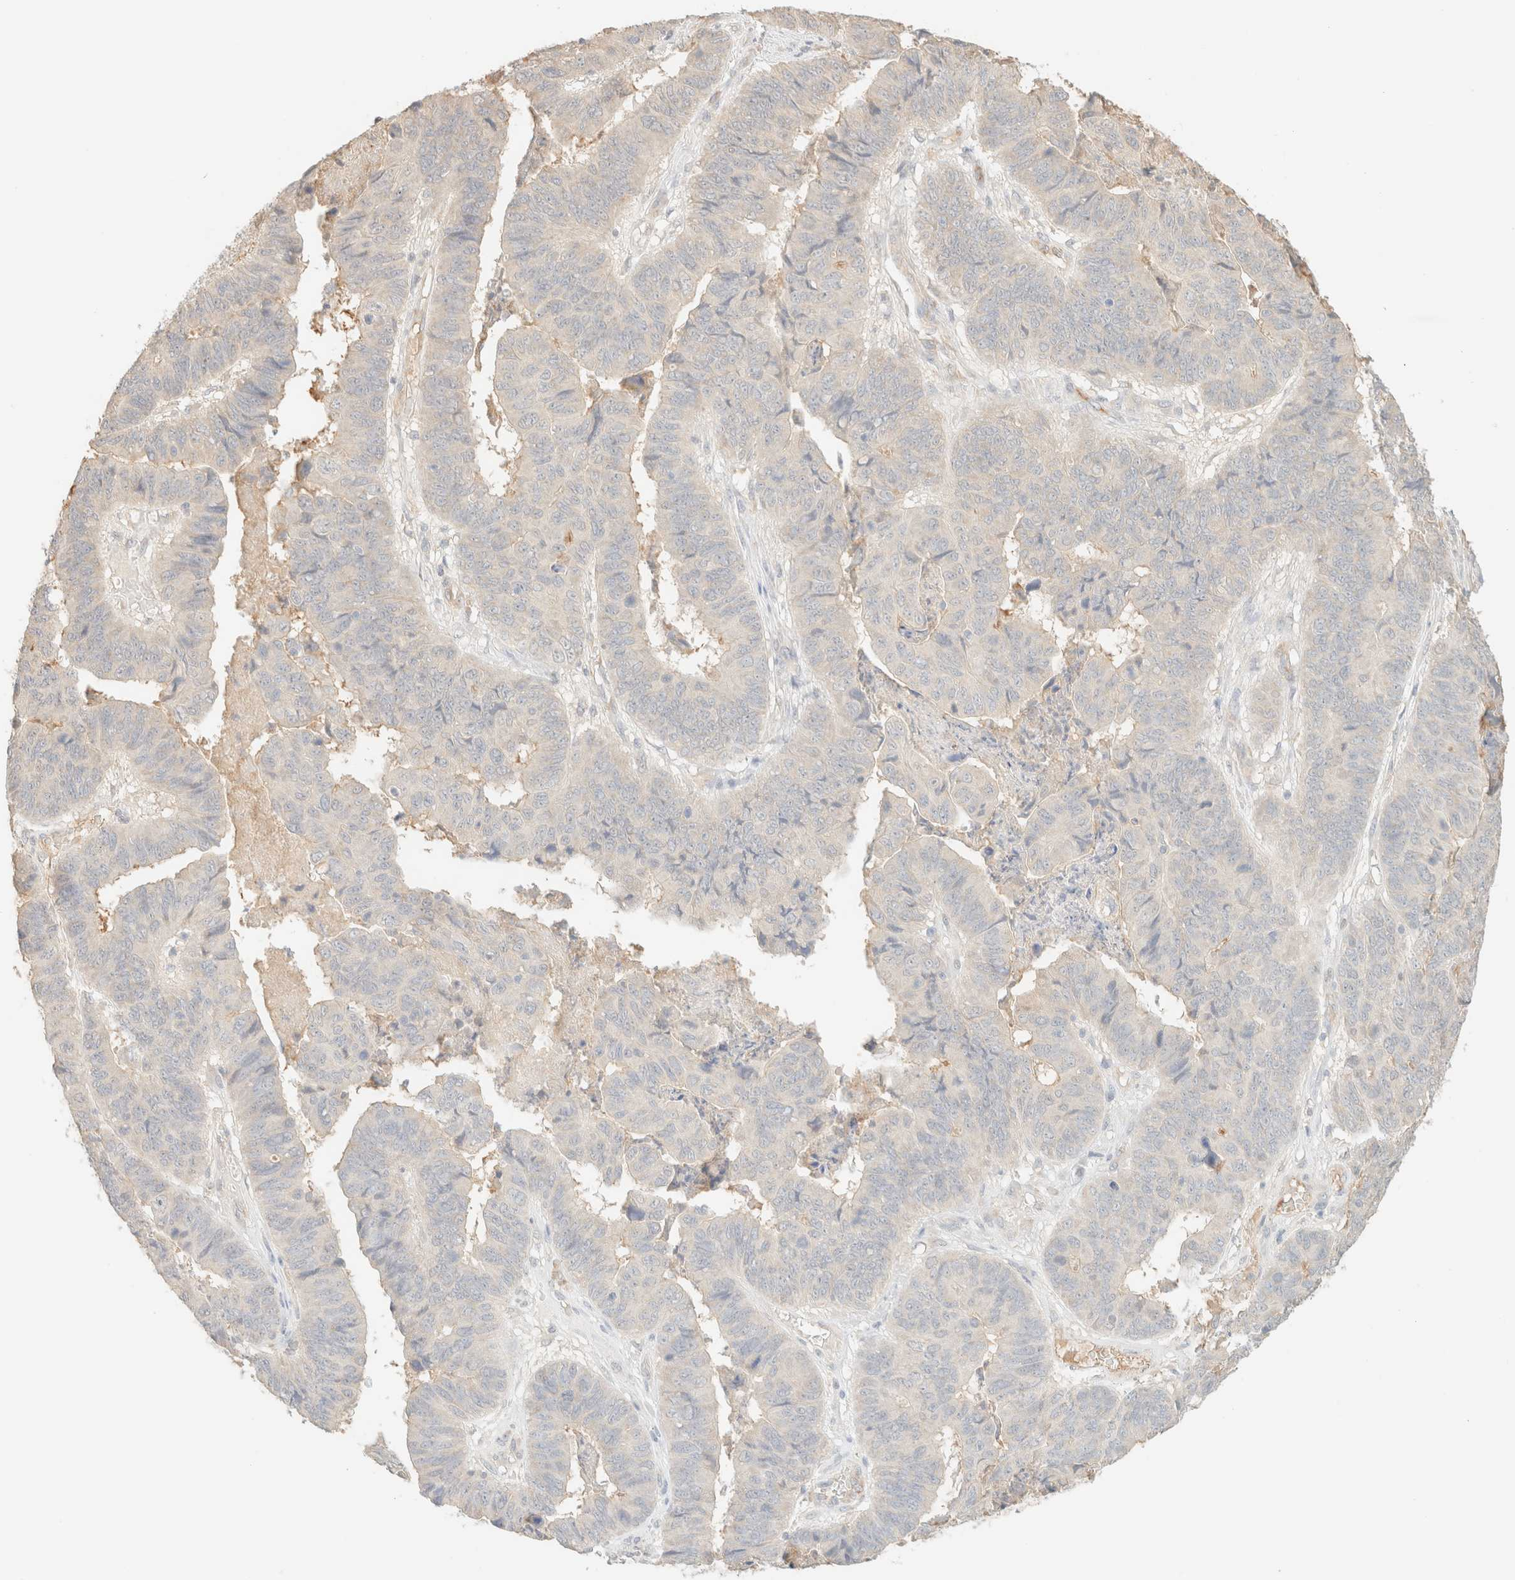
{"staining": {"intensity": "negative", "quantity": "none", "location": "none"}, "tissue": "stomach cancer", "cell_type": "Tumor cells", "image_type": "cancer", "snomed": [{"axis": "morphology", "description": "Adenocarcinoma, NOS"}, {"axis": "topography", "description": "Stomach, lower"}], "caption": "Immunohistochemistry (IHC) of stomach cancer reveals no positivity in tumor cells. The staining was performed using DAB to visualize the protein expression in brown, while the nuclei were stained in blue with hematoxylin (Magnification: 20x).", "gene": "SPARCL1", "patient": {"sex": "male", "age": 77}}